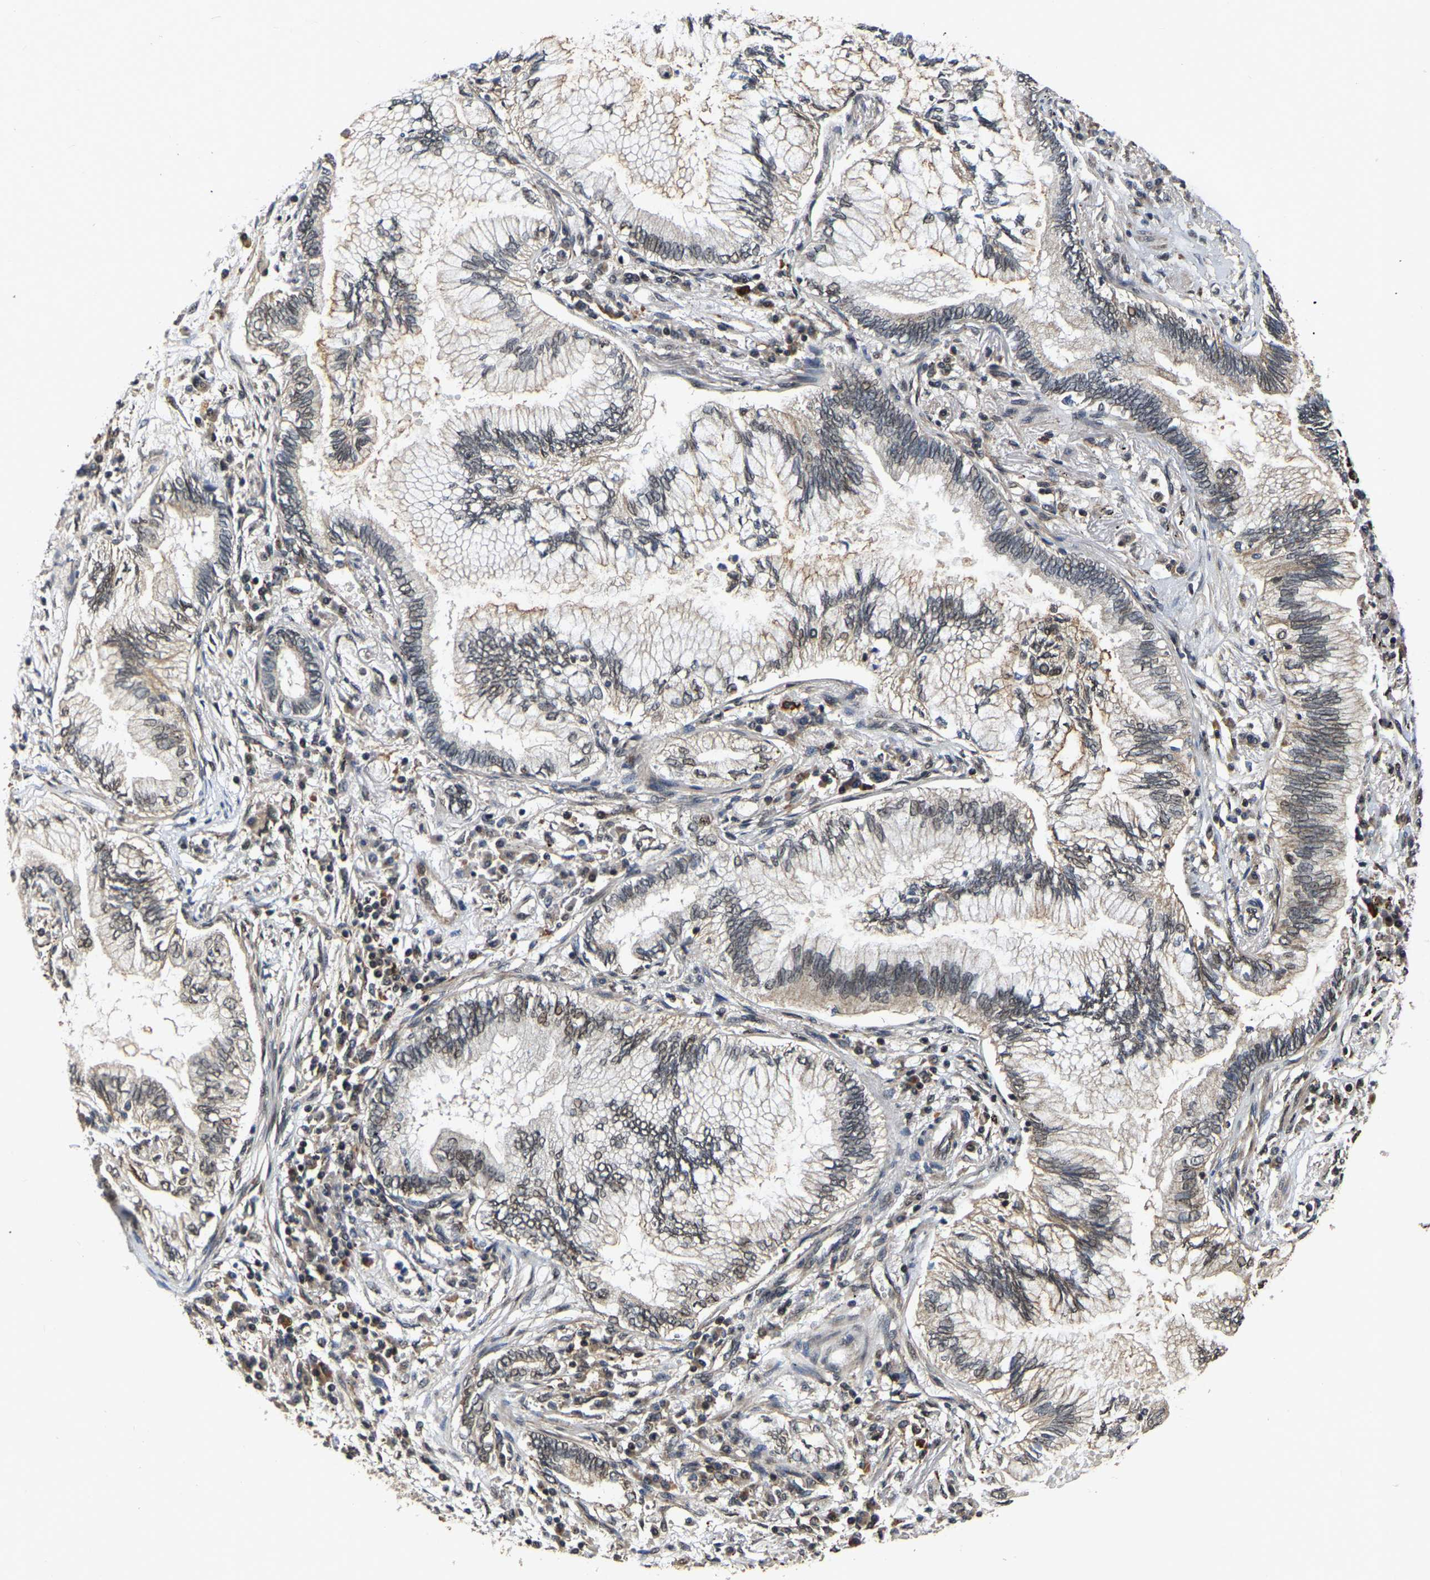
{"staining": {"intensity": "weak", "quantity": "25%-75%", "location": "cytoplasmic/membranous,nuclear"}, "tissue": "lung cancer", "cell_type": "Tumor cells", "image_type": "cancer", "snomed": [{"axis": "morphology", "description": "Normal tissue, NOS"}, {"axis": "morphology", "description": "Adenocarcinoma, NOS"}, {"axis": "topography", "description": "Bronchus"}, {"axis": "topography", "description": "Lung"}], "caption": "Lung cancer was stained to show a protein in brown. There is low levels of weak cytoplasmic/membranous and nuclear expression in about 25%-75% of tumor cells. The staining was performed using DAB (3,3'-diaminobenzidine), with brown indicating positive protein expression. Nuclei are stained blue with hematoxylin.", "gene": "CIAO1", "patient": {"sex": "female", "age": 70}}